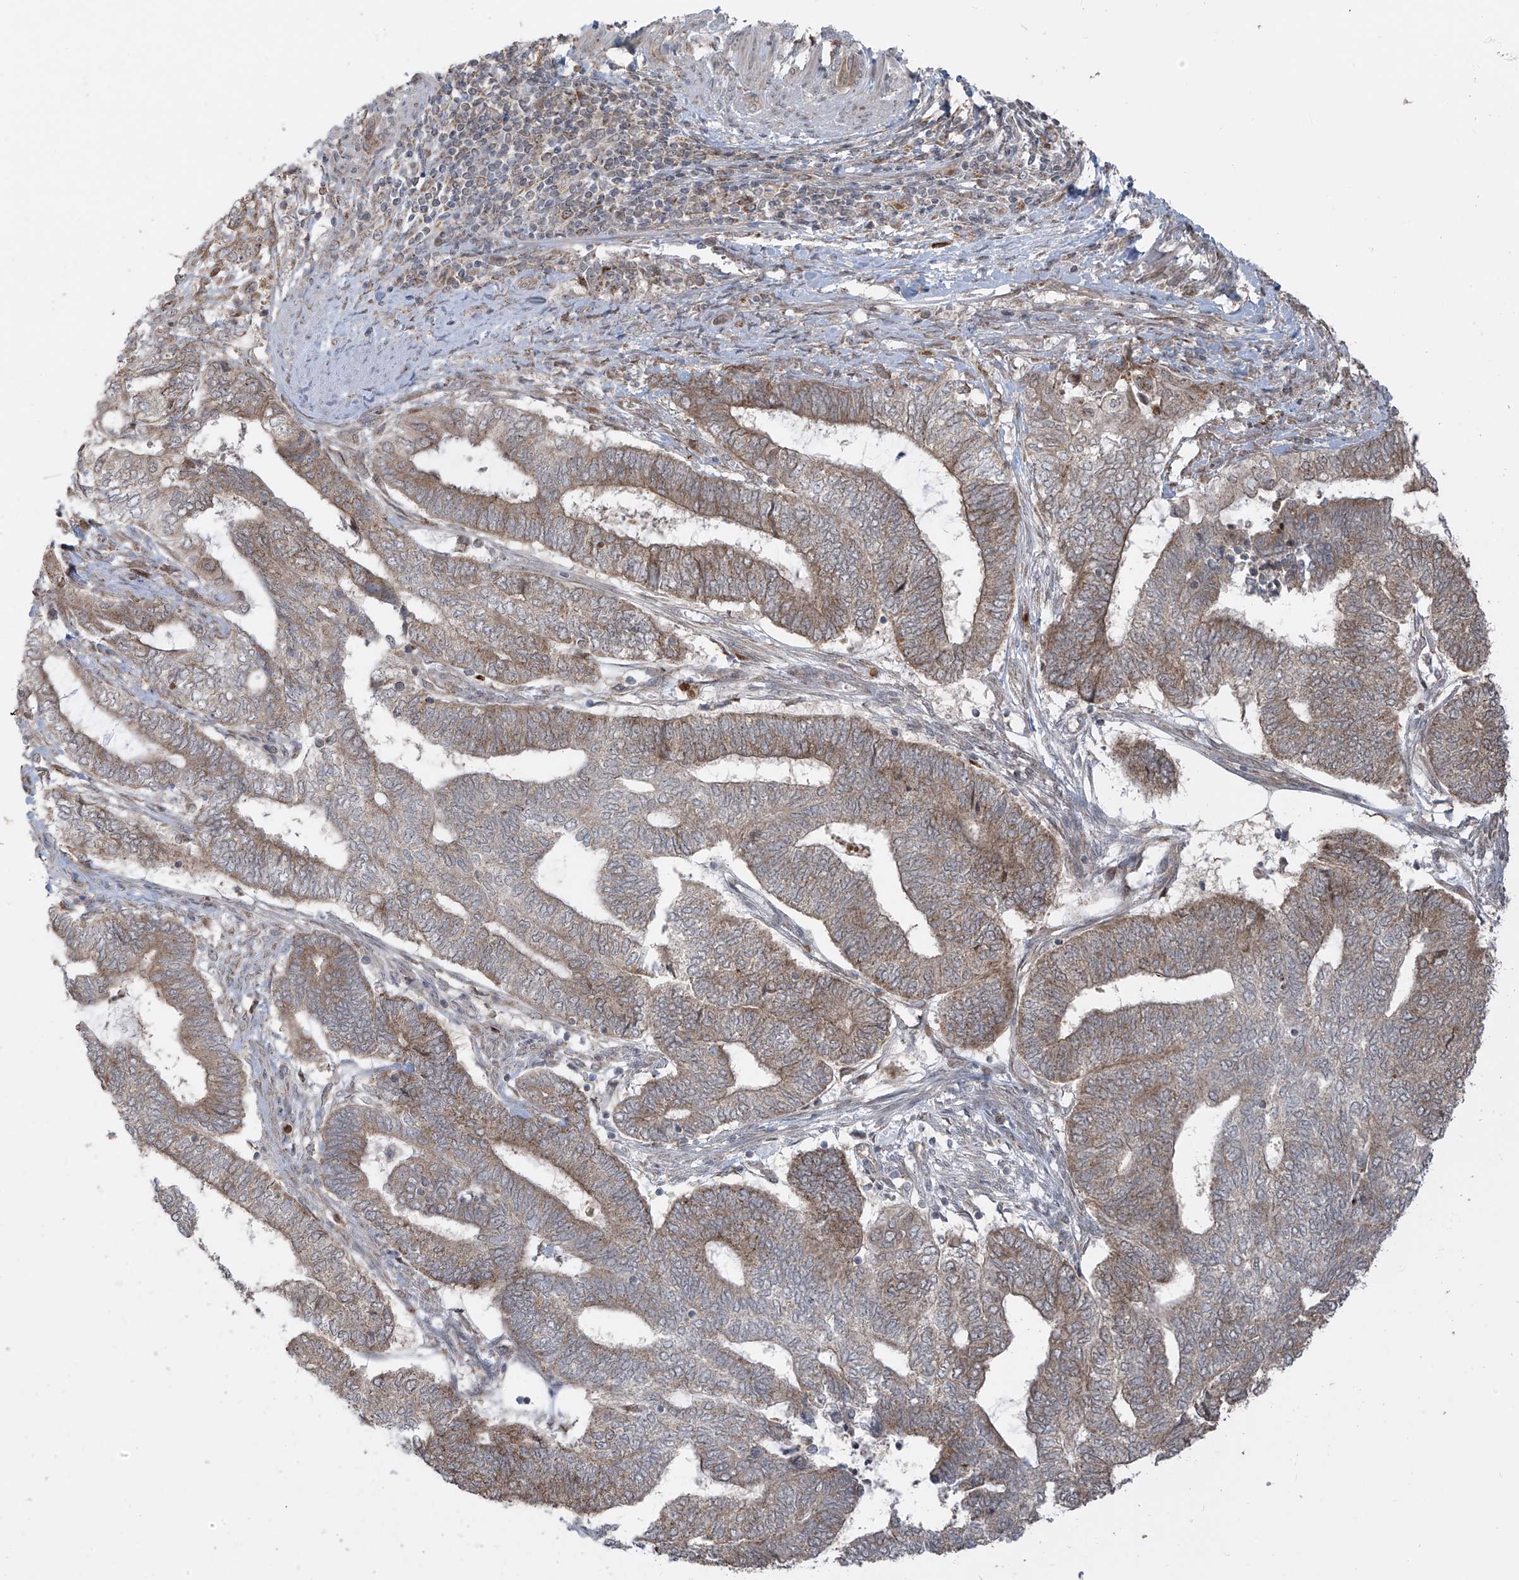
{"staining": {"intensity": "moderate", "quantity": "25%-75%", "location": "cytoplasmic/membranous"}, "tissue": "endometrial cancer", "cell_type": "Tumor cells", "image_type": "cancer", "snomed": [{"axis": "morphology", "description": "Adenocarcinoma, NOS"}, {"axis": "topography", "description": "Uterus"}, {"axis": "topography", "description": "Endometrium"}], "caption": "Immunohistochemistry (DAB) staining of human adenocarcinoma (endometrial) reveals moderate cytoplasmic/membranous protein staining in approximately 25%-75% of tumor cells. The staining was performed using DAB (3,3'-diaminobenzidine), with brown indicating positive protein expression. Nuclei are stained blue with hematoxylin.", "gene": "PDE11A", "patient": {"sex": "female", "age": 70}}